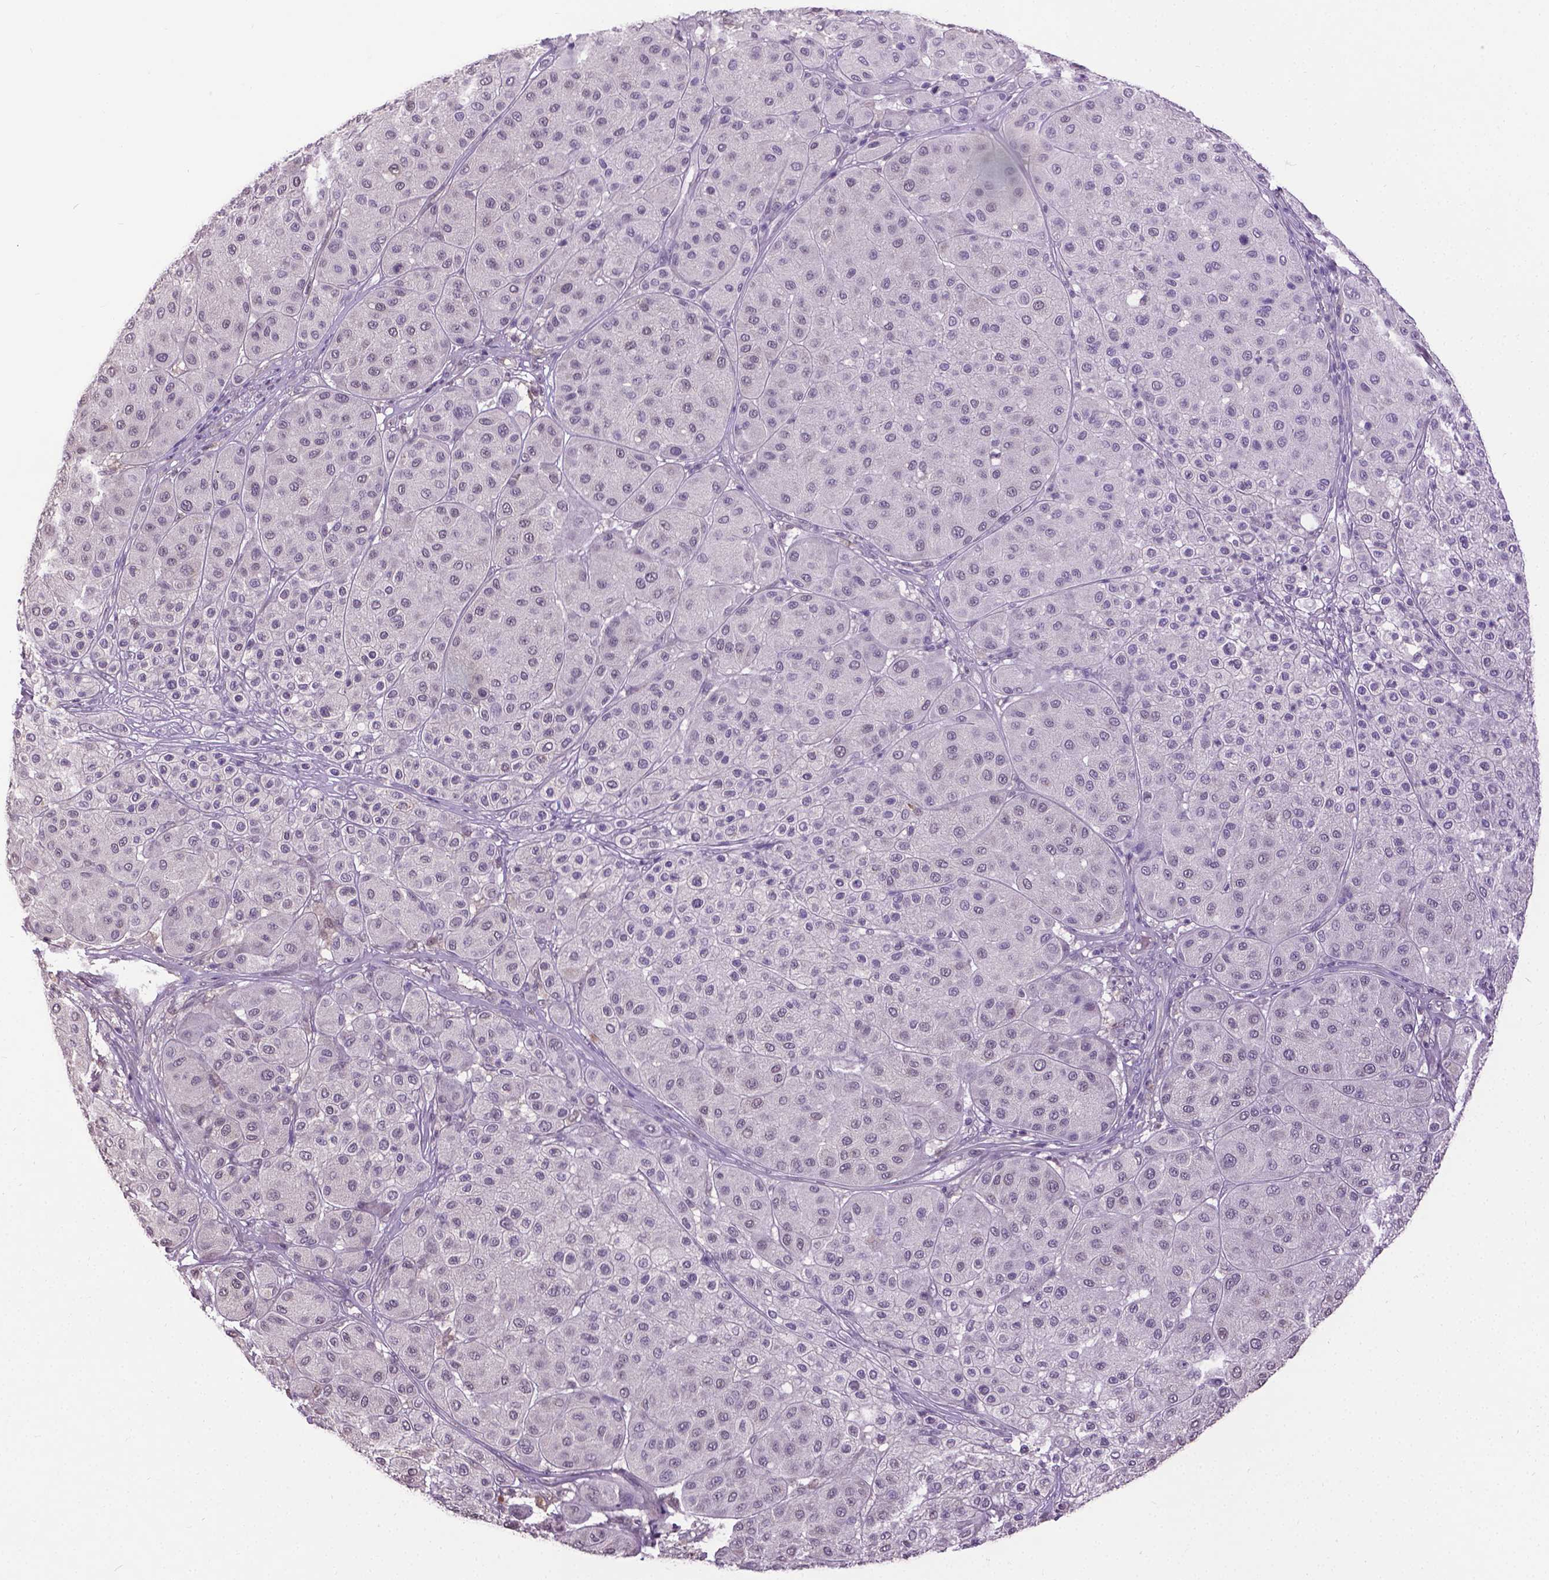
{"staining": {"intensity": "negative", "quantity": "none", "location": "none"}, "tissue": "melanoma", "cell_type": "Tumor cells", "image_type": "cancer", "snomed": [{"axis": "morphology", "description": "Malignant melanoma, Metastatic site"}, {"axis": "topography", "description": "Smooth muscle"}], "caption": "Malignant melanoma (metastatic site) stained for a protein using immunohistochemistry reveals no expression tumor cells.", "gene": "CPM", "patient": {"sex": "male", "age": 41}}